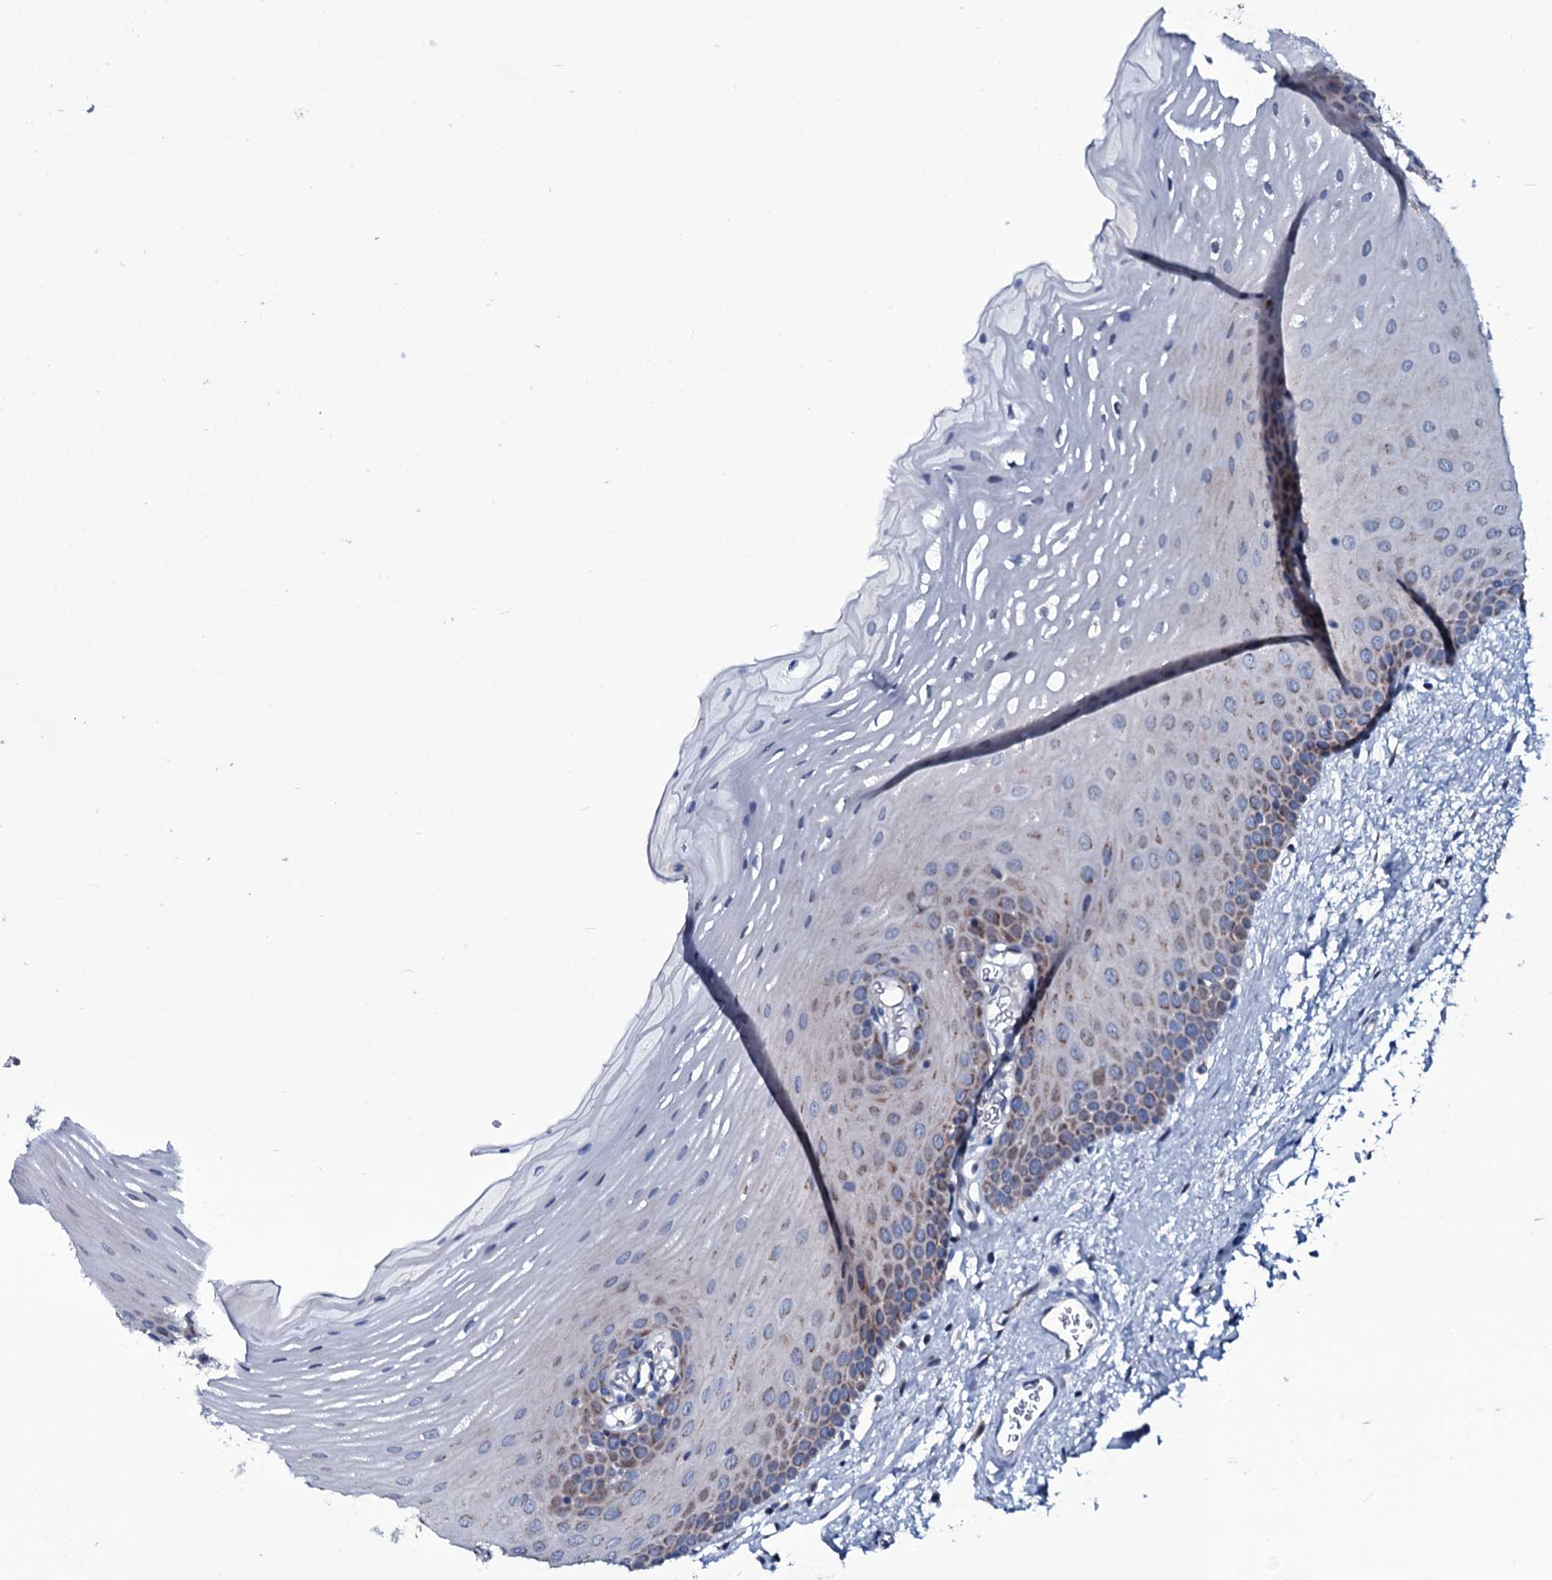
{"staining": {"intensity": "moderate", "quantity": "25%-75%", "location": "cytoplasmic/membranous"}, "tissue": "oral mucosa", "cell_type": "Squamous epithelial cells", "image_type": "normal", "snomed": [{"axis": "morphology", "description": "Normal tissue, NOS"}, {"axis": "topography", "description": "Oral tissue"}], "caption": "A high-resolution micrograph shows immunohistochemistry staining of unremarkable oral mucosa, which shows moderate cytoplasmic/membranous staining in about 25%-75% of squamous epithelial cells.", "gene": "WIPF3", "patient": {"sex": "female", "age": 70}}